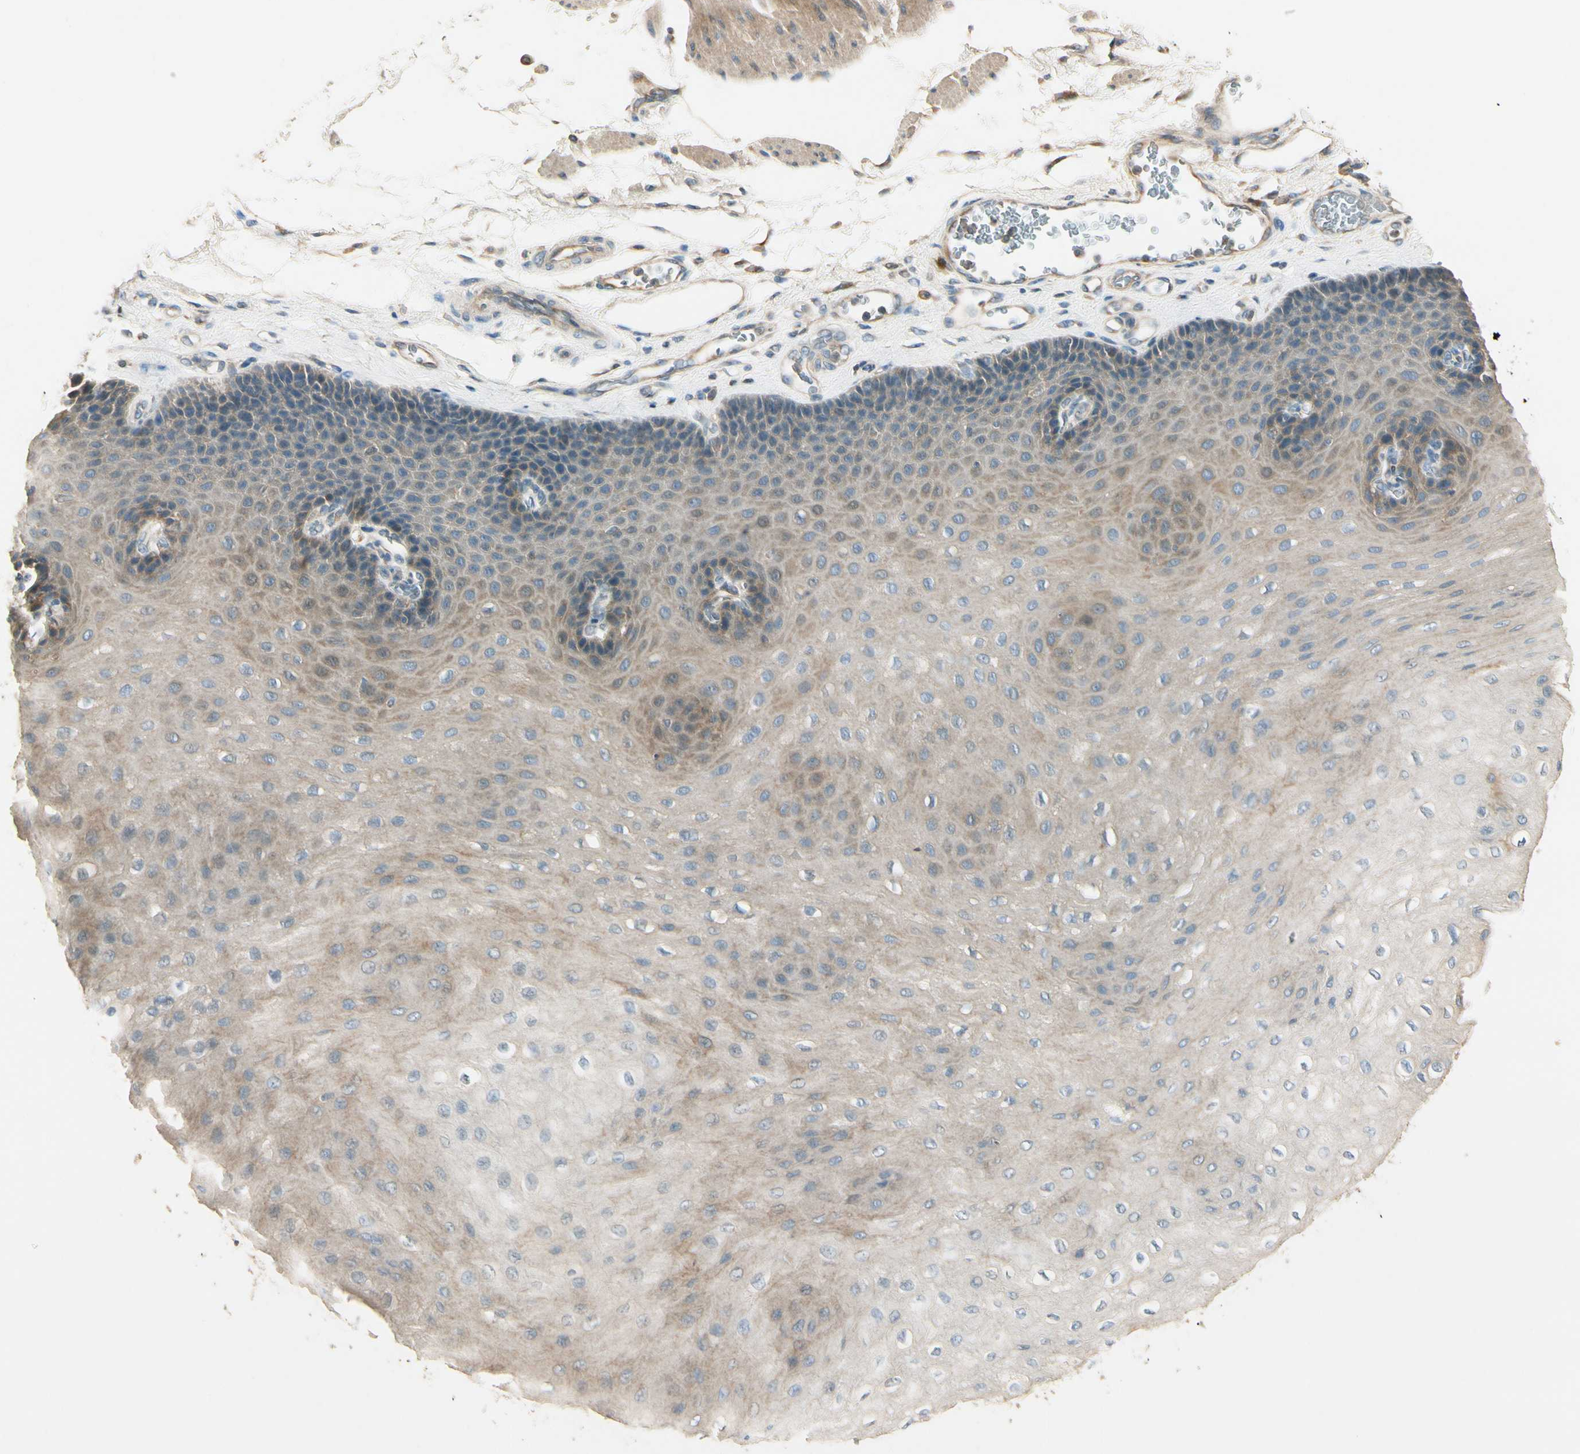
{"staining": {"intensity": "weak", "quantity": "25%-75%", "location": "cytoplasmic/membranous"}, "tissue": "esophagus", "cell_type": "Squamous epithelial cells", "image_type": "normal", "snomed": [{"axis": "morphology", "description": "Normal tissue, NOS"}, {"axis": "topography", "description": "Esophagus"}], "caption": "IHC (DAB (3,3'-diaminobenzidine)) staining of normal human esophagus demonstrates weak cytoplasmic/membranous protein expression in about 25%-75% of squamous epithelial cells.", "gene": "PLXNA1", "patient": {"sex": "female", "age": 72}}